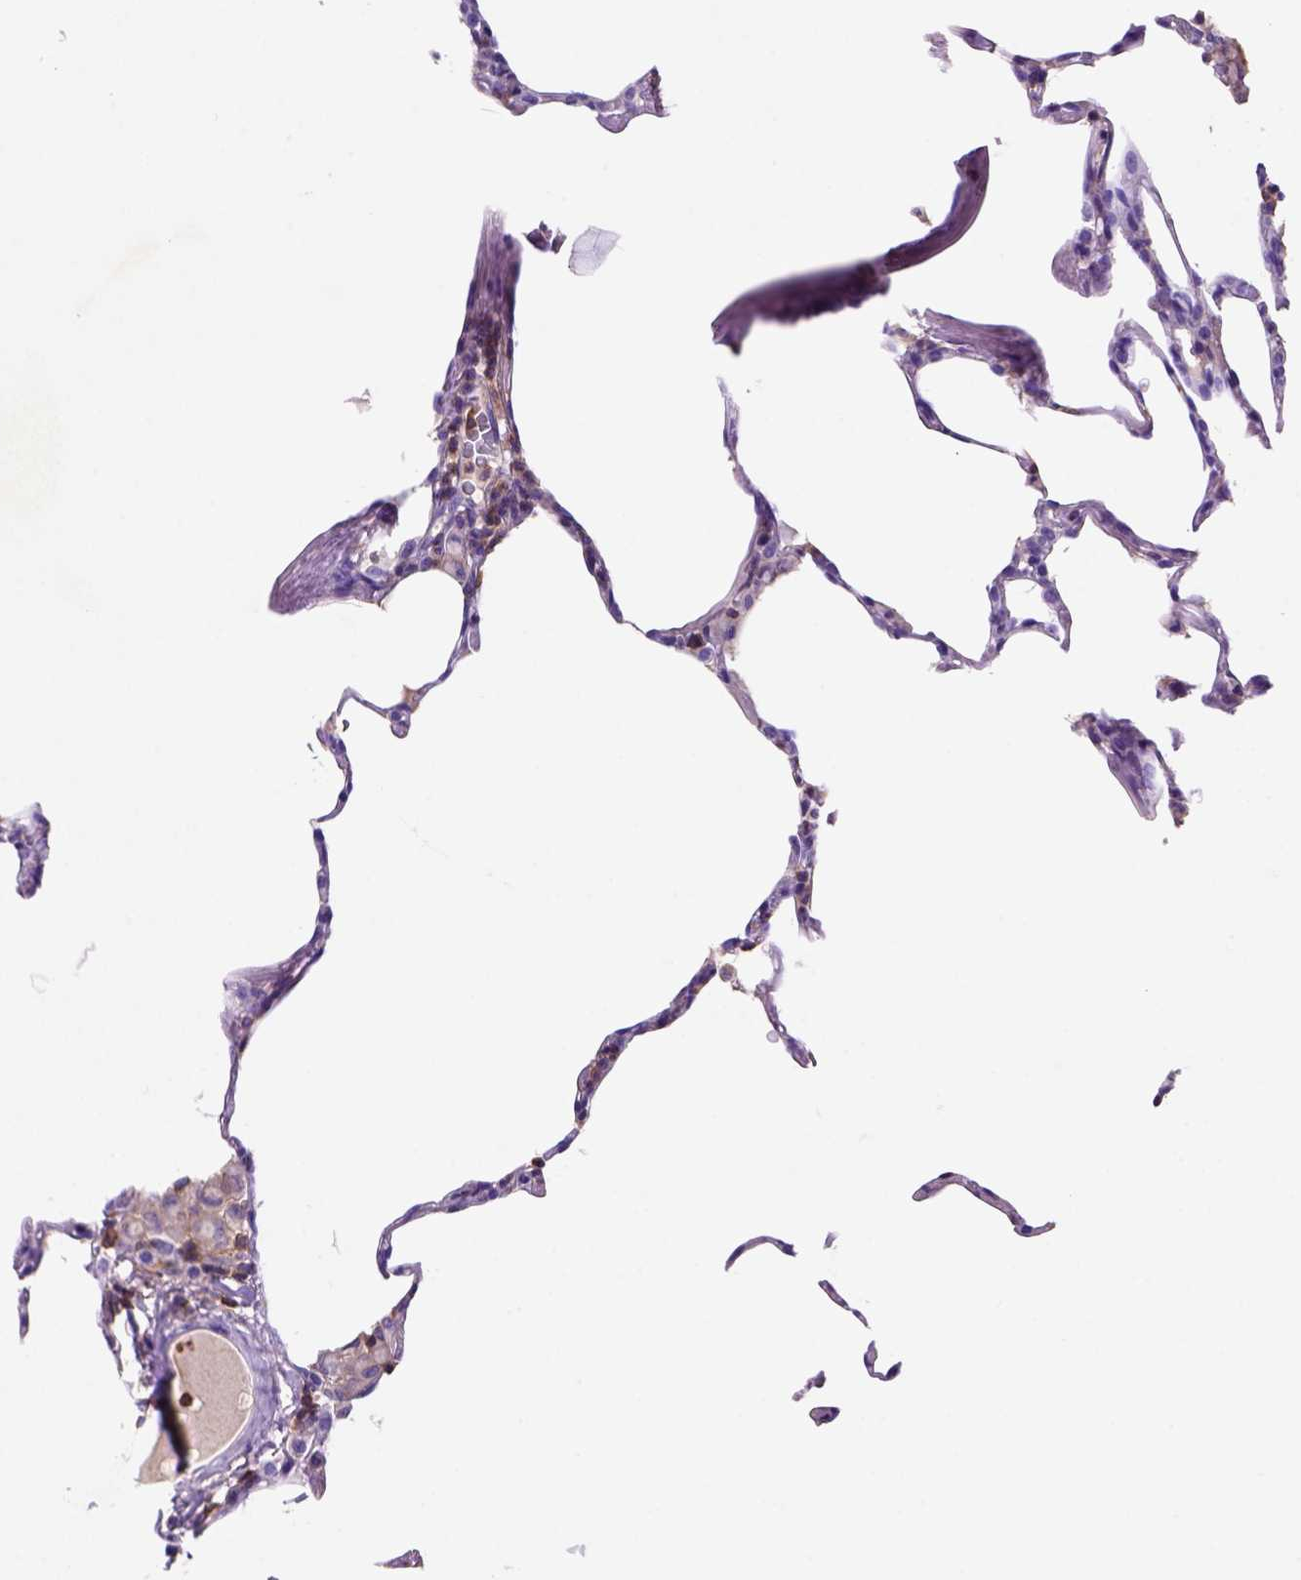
{"staining": {"intensity": "negative", "quantity": "none", "location": "none"}, "tissue": "lung", "cell_type": "Alveolar cells", "image_type": "normal", "snomed": [{"axis": "morphology", "description": "Normal tissue, NOS"}, {"axis": "topography", "description": "Lung"}], "caption": "A photomicrograph of human lung is negative for staining in alveolar cells. (DAB (3,3'-diaminobenzidine) immunohistochemistry (IHC) visualized using brightfield microscopy, high magnification).", "gene": "INPP5D", "patient": {"sex": "female", "age": 57}}